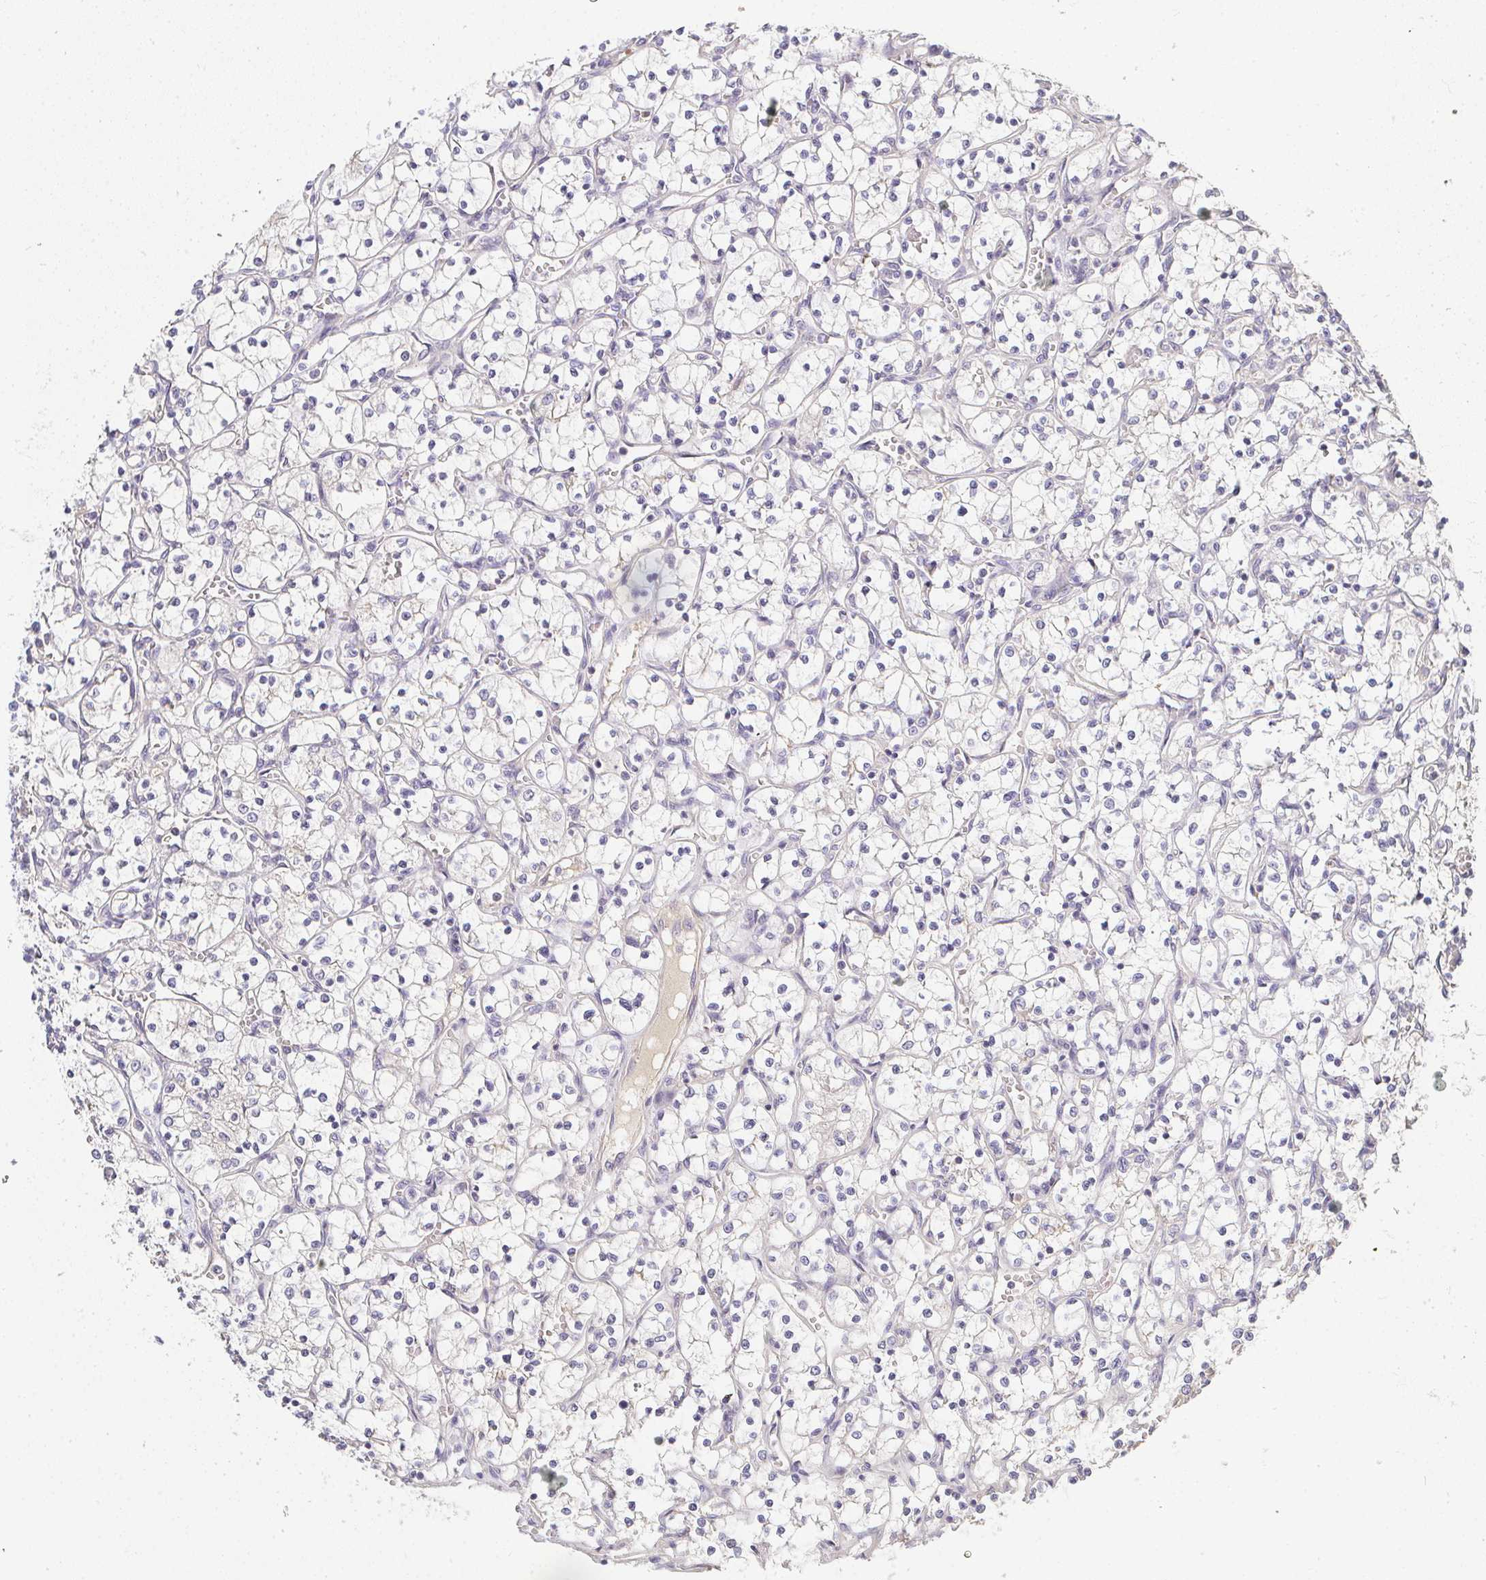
{"staining": {"intensity": "negative", "quantity": "none", "location": "none"}, "tissue": "renal cancer", "cell_type": "Tumor cells", "image_type": "cancer", "snomed": [{"axis": "morphology", "description": "Adenocarcinoma, NOS"}, {"axis": "topography", "description": "Kidney"}], "caption": "IHC micrograph of human renal cancer stained for a protein (brown), which displays no expression in tumor cells.", "gene": "SLC35B3", "patient": {"sex": "female", "age": 69}}